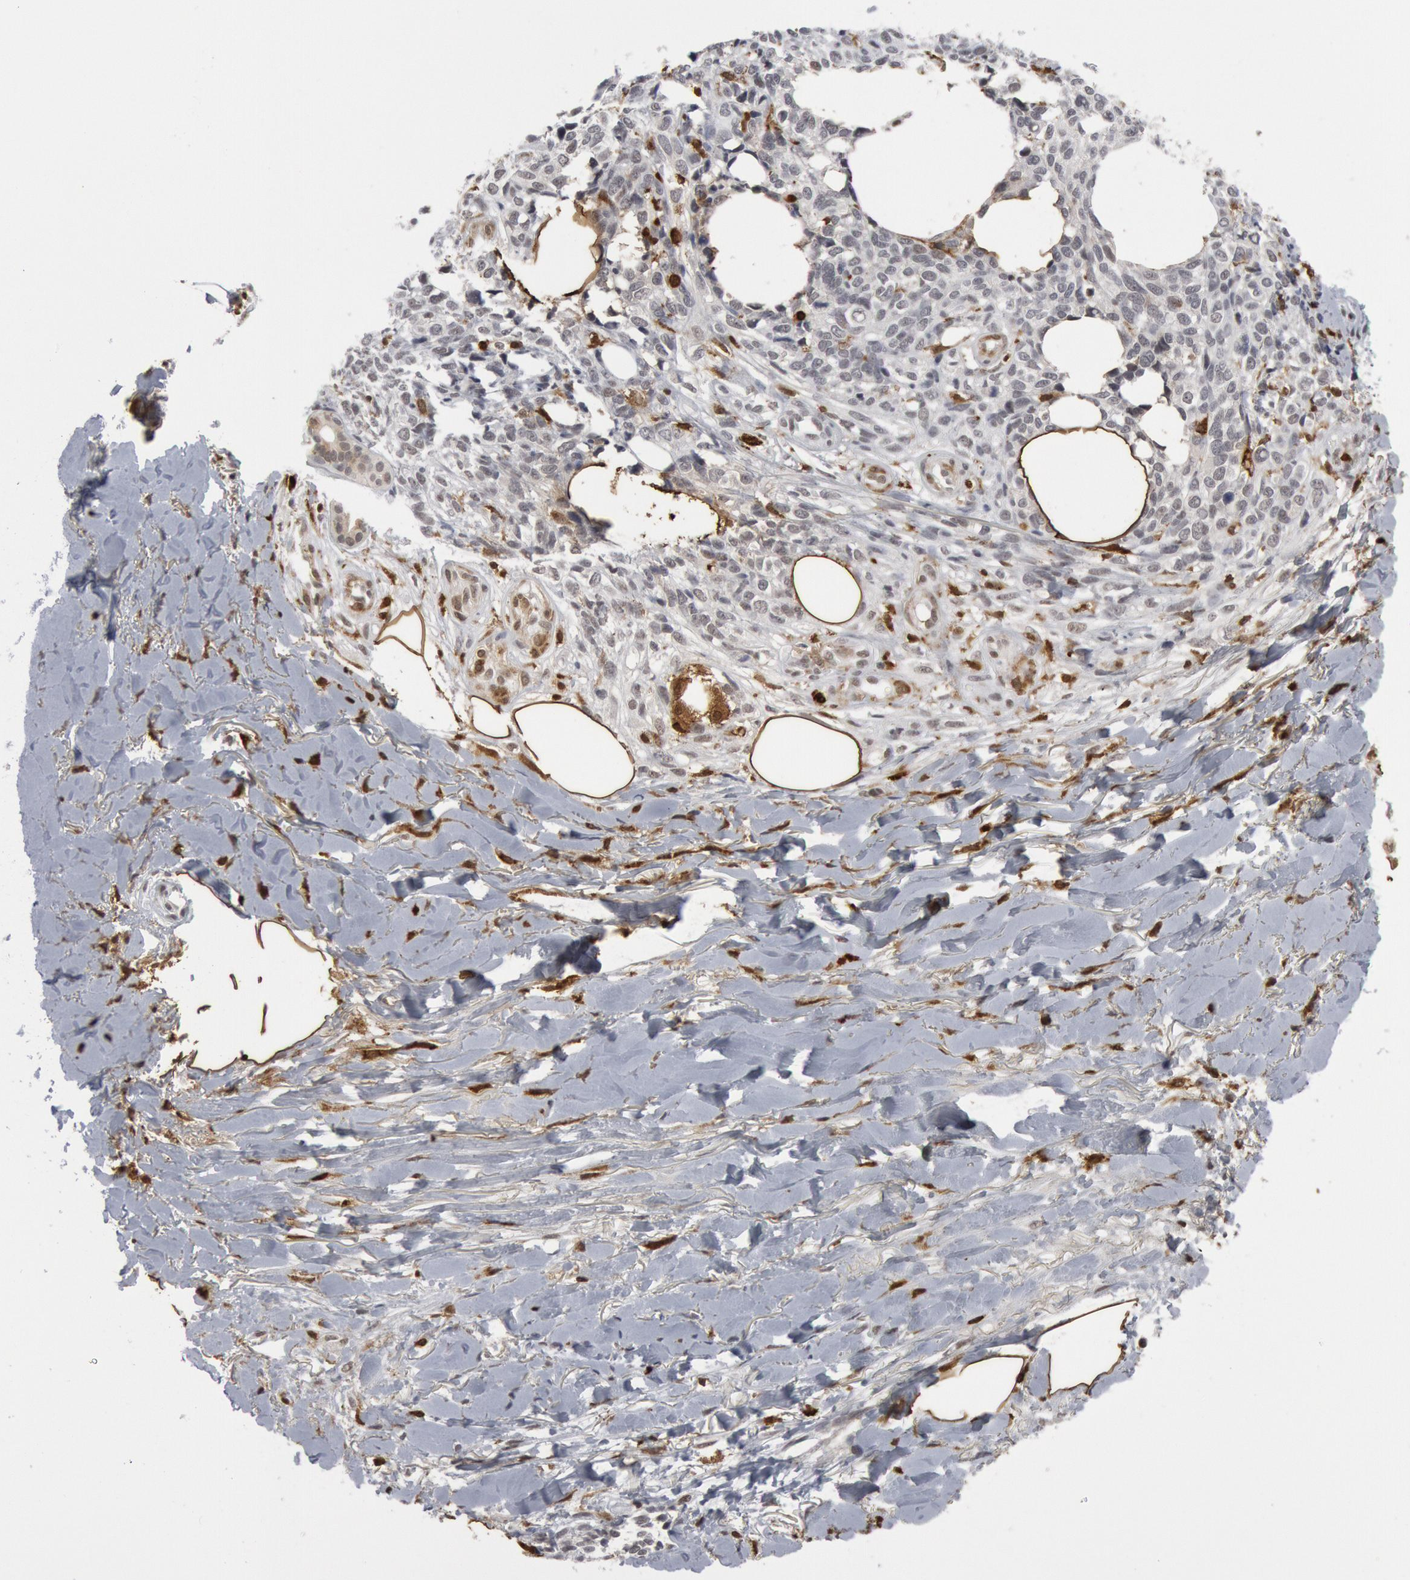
{"staining": {"intensity": "weak", "quantity": "<25%", "location": "cytoplasmic/membranous,nuclear"}, "tissue": "melanoma", "cell_type": "Tumor cells", "image_type": "cancer", "snomed": [{"axis": "morphology", "description": "Malignant melanoma, NOS"}, {"axis": "topography", "description": "Skin"}], "caption": "Protein analysis of malignant melanoma demonstrates no significant expression in tumor cells.", "gene": "PTPN6", "patient": {"sex": "female", "age": 85}}